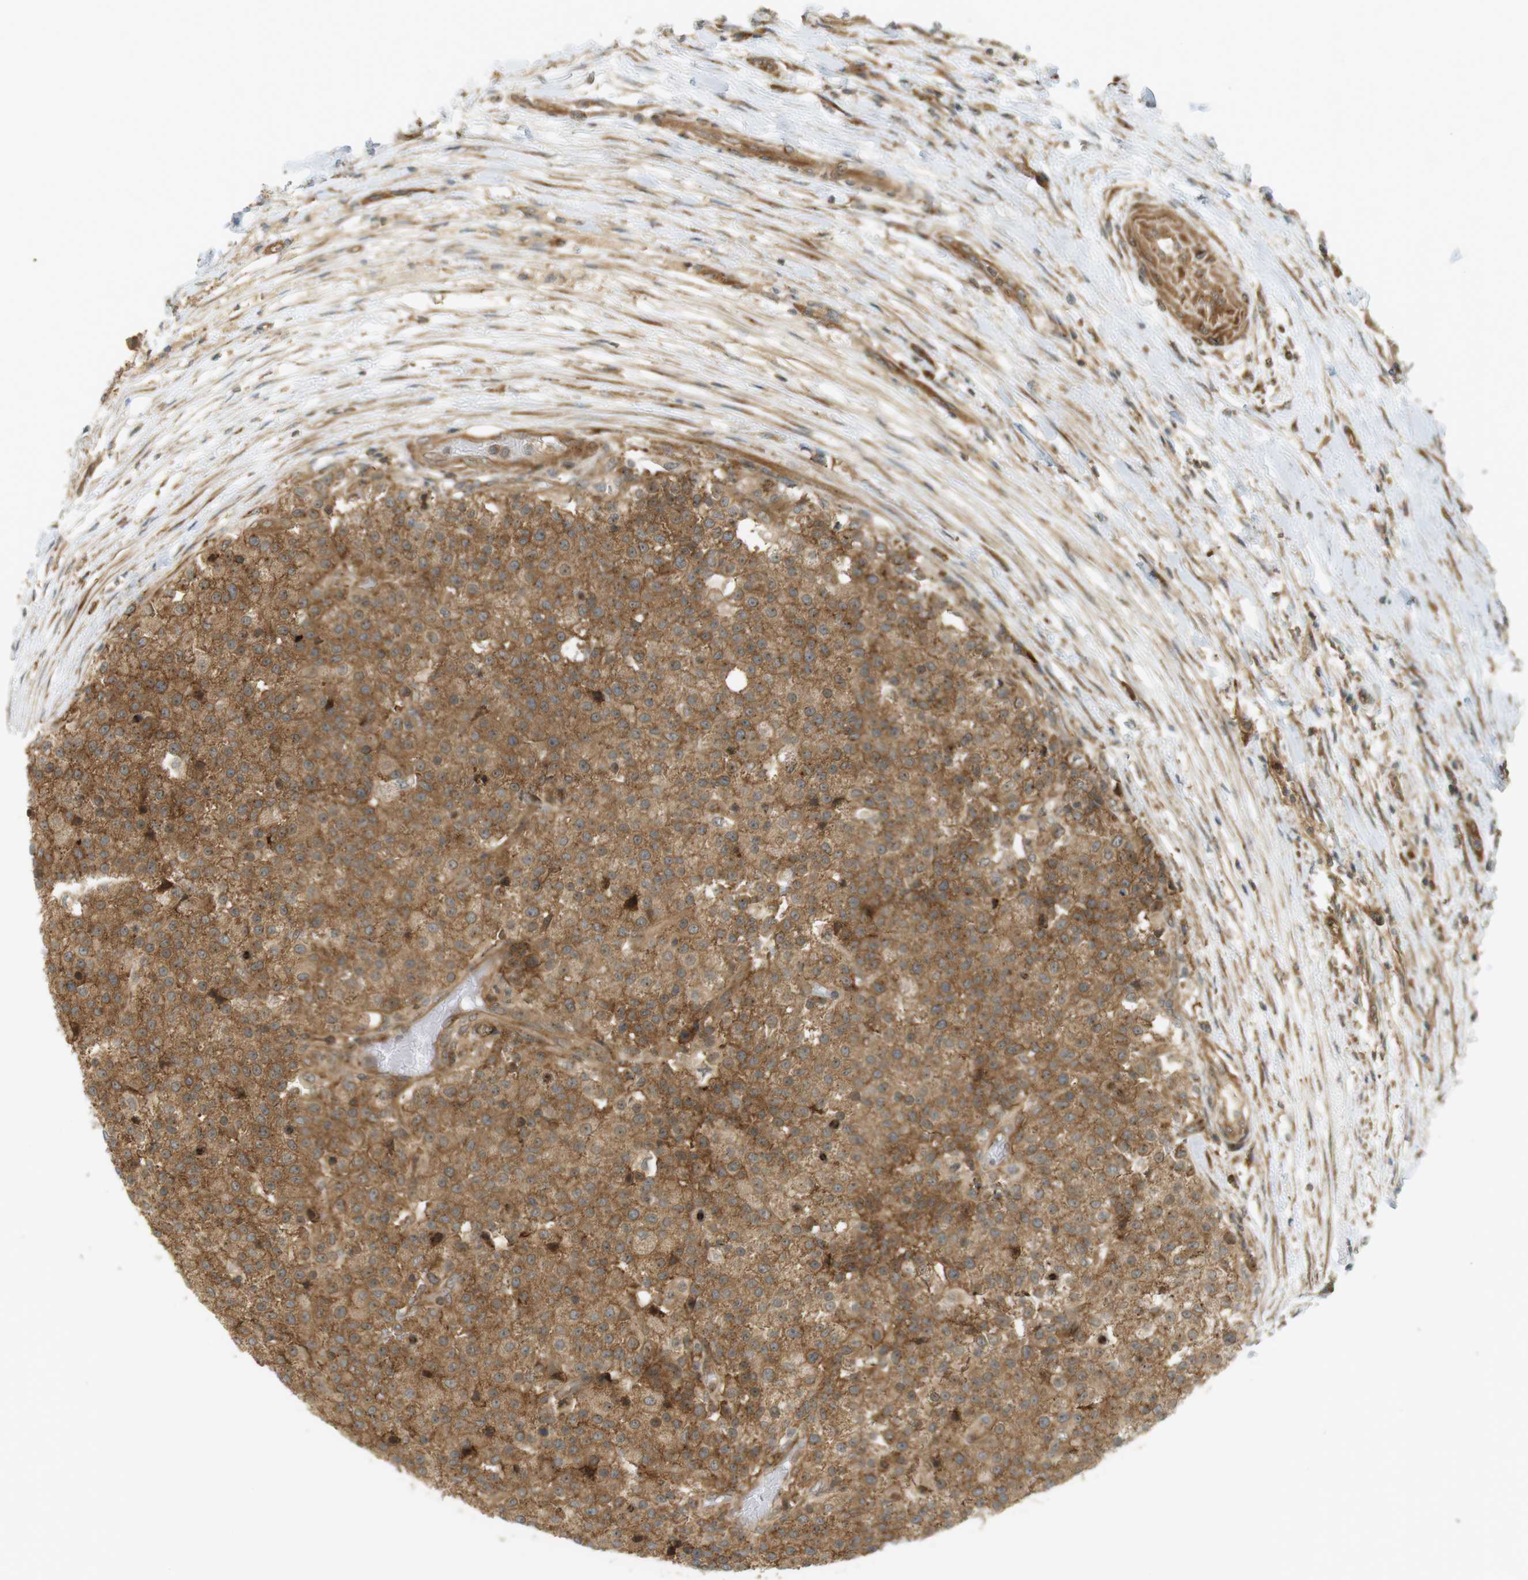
{"staining": {"intensity": "moderate", "quantity": ">75%", "location": "cytoplasmic/membranous,nuclear"}, "tissue": "testis cancer", "cell_type": "Tumor cells", "image_type": "cancer", "snomed": [{"axis": "morphology", "description": "Seminoma, NOS"}, {"axis": "topography", "description": "Testis"}], "caption": "Human testis cancer (seminoma) stained for a protein (brown) displays moderate cytoplasmic/membranous and nuclear positive staining in about >75% of tumor cells.", "gene": "PA2G4", "patient": {"sex": "male", "age": 59}}